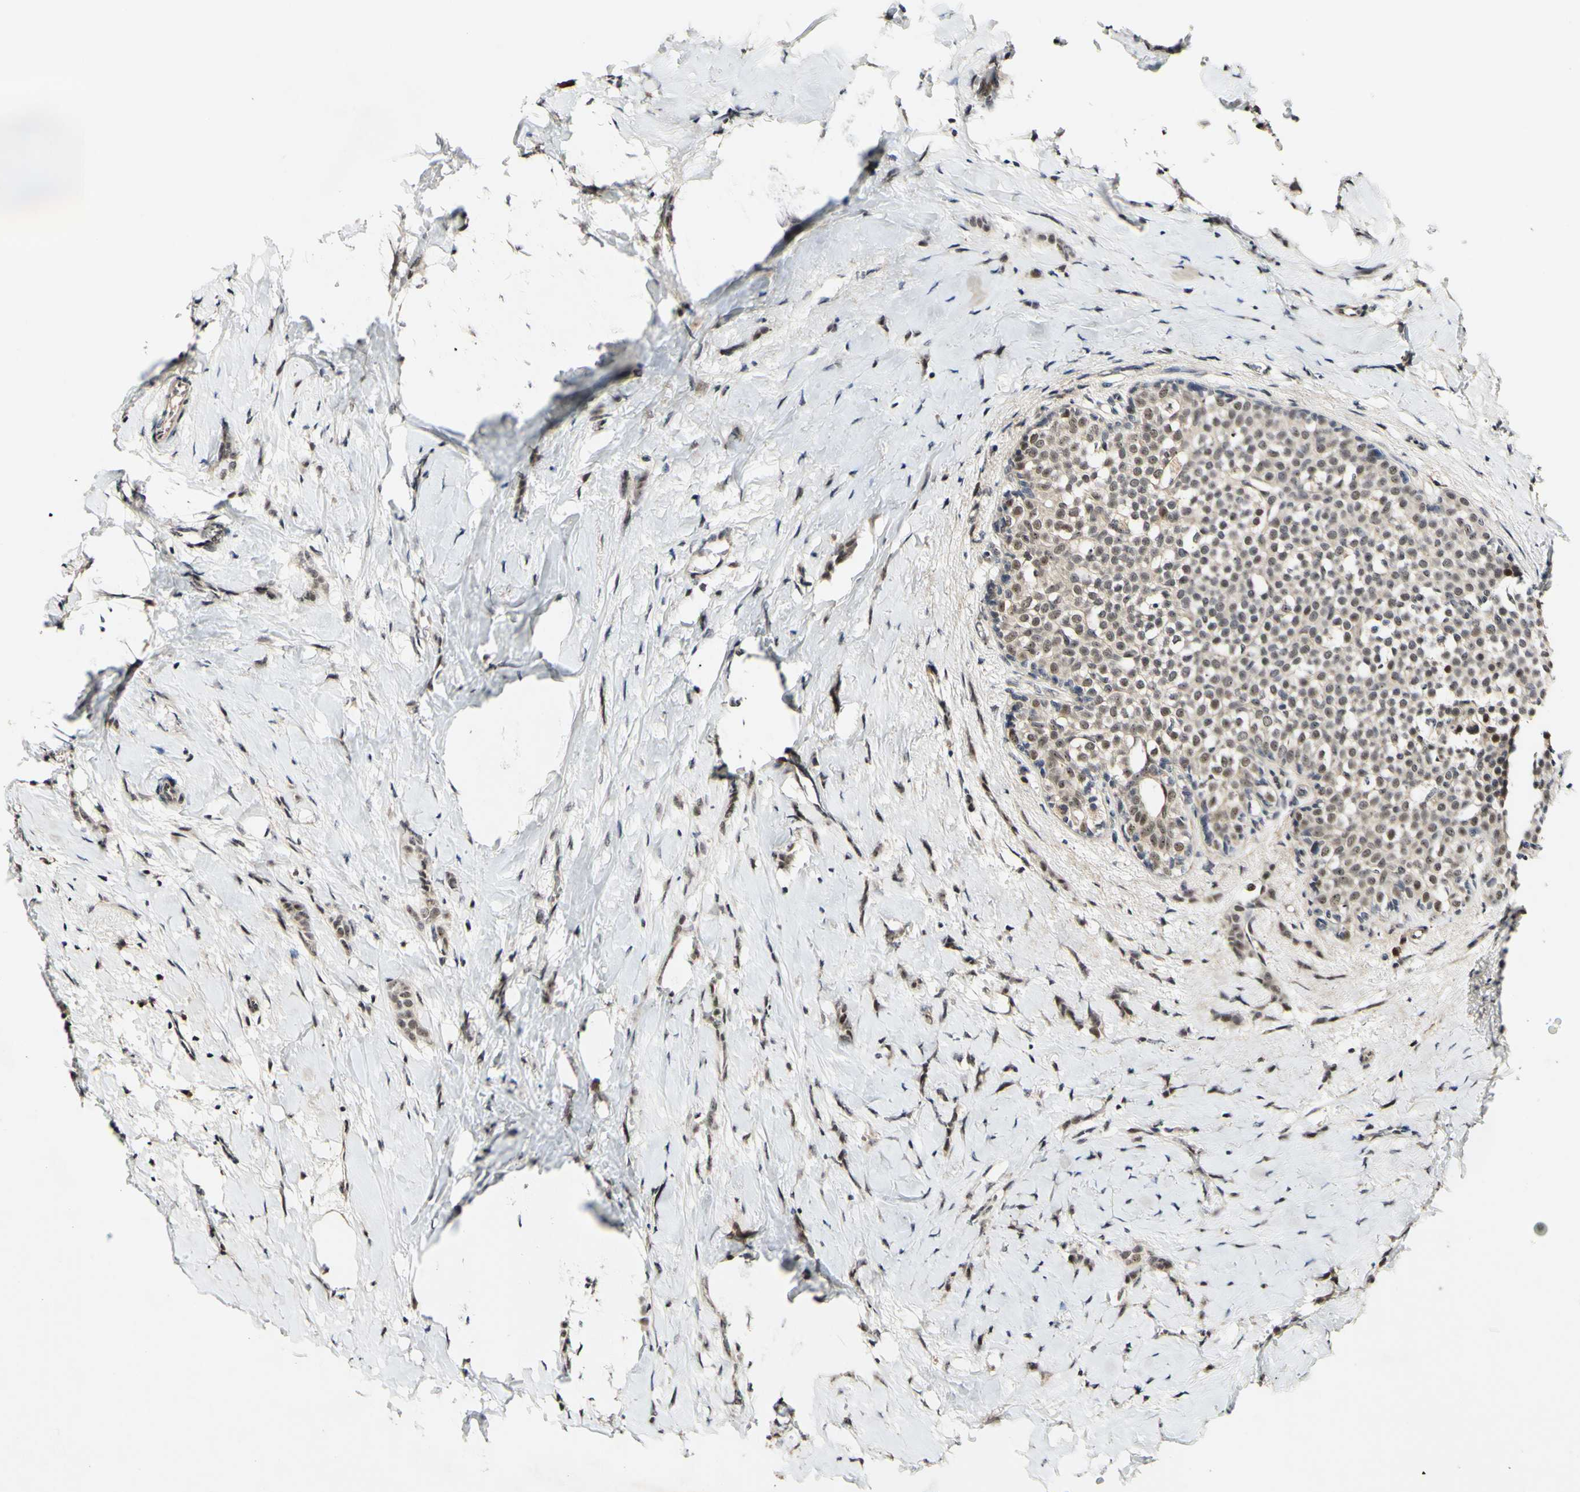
{"staining": {"intensity": "moderate", "quantity": ">75%", "location": "nuclear"}, "tissue": "breast cancer", "cell_type": "Tumor cells", "image_type": "cancer", "snomed": [{"axis": "morphology", "description": "Lobular carcinoma, in situ"}, {"axis": "morphology", "description": "Lobular carcinoma"}, {"axis": "topography", "description": "Breast"}], "caption": "This is a histology image of IHC staining of breast cancer (lobular carcinoma in situ), which shows moderate expression in the nuclear of tumor cells.", "gene": "POLR2F", "patient": {"sex": "female", "age": 41}}